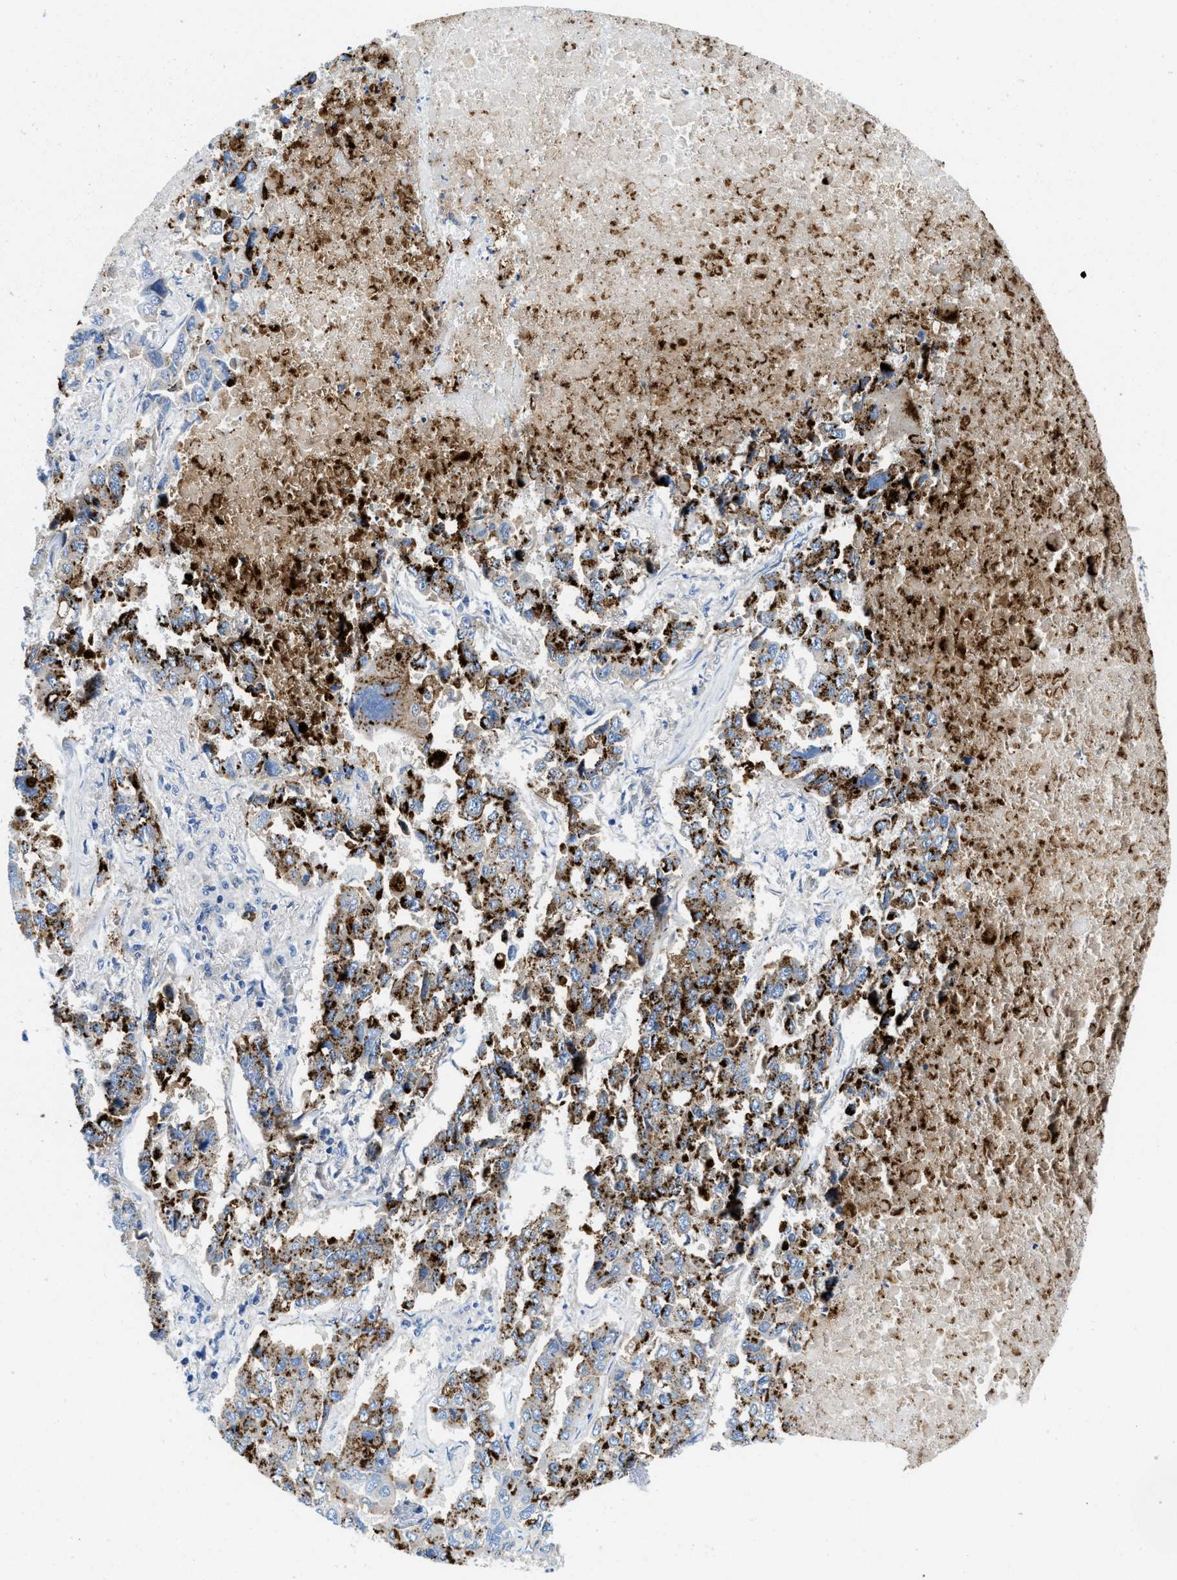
{"staining": {"intensity": "strong", "quantity": "25%-75%", "location": "cytoplasmic/membranous"}, "tissue": "lung cancer", "cell_type": "Tumor cells", "image_type": "cancer", "snomed": [{"axis": "morphology", "description": "Adenocarcinoma, NOS"}, {"axis": "topography", "description": "Lung"}], "caption": "Brown immunohistochemical staining in human lung adenocarcinoma exhibits strong cytoplasmic/membranous expression in approximately 25%-75% of tumor cells.", "gene": "TSPAN3", "patient": {"sex": "male", "age": 64}}